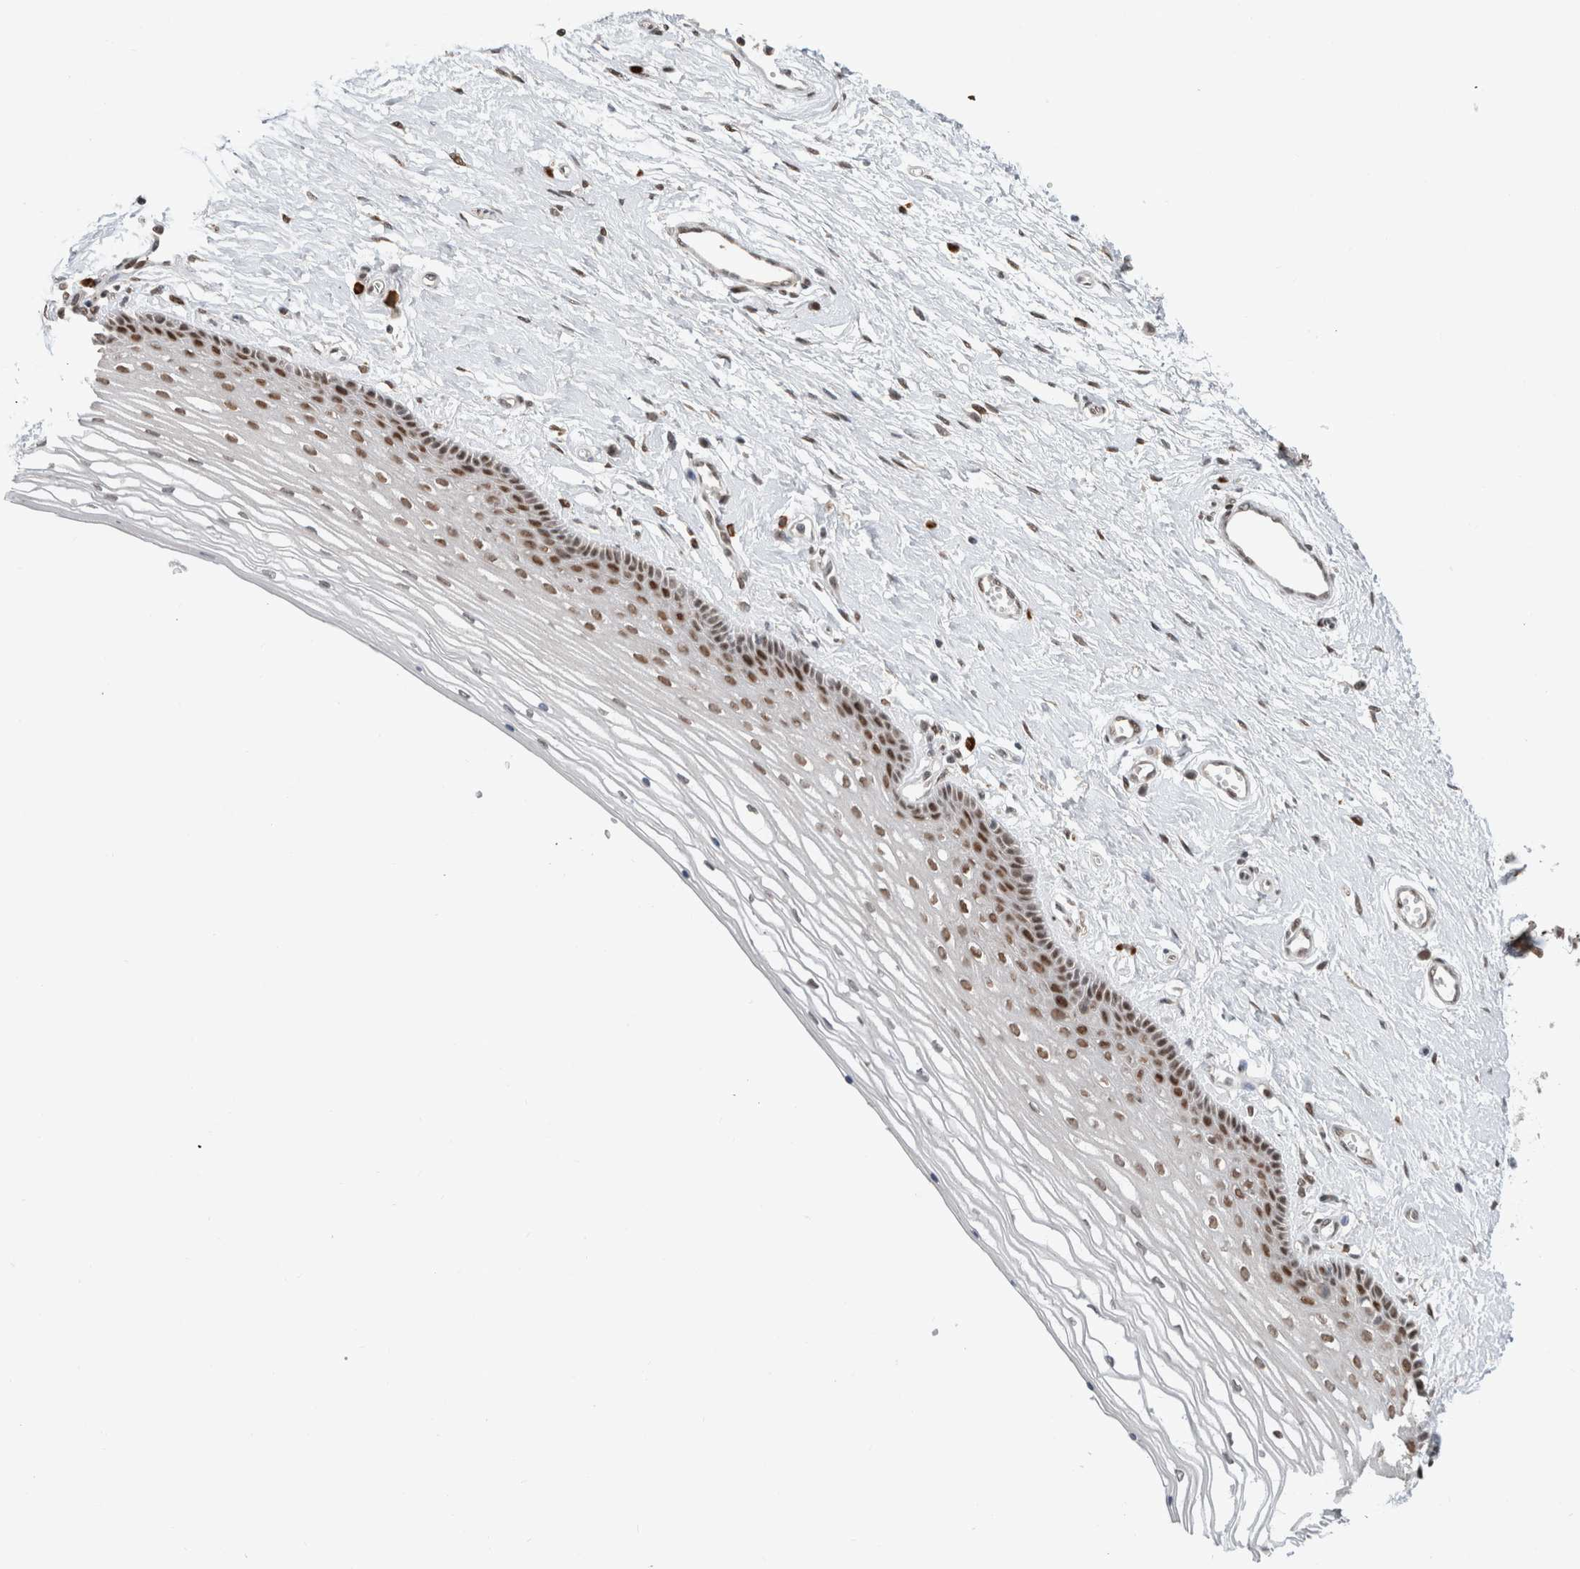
{"staining": {"intensity": "moderate", "quantity": "25%-75%", "location": "nuclear"}, "tissue": "vagina", "cell_type": "Squamous epithelial cells", "image_type": "normal", "snomed": [{"axis": "morphology", "description": "Normal tissue, NOS"}, {"axis": "topography", "description": "Vagina"}], "caption": "Immunohistochemical staining of normal human vagina reveals medium levels of moderate nuclear expression in about 25%-75% of squamous epithelial cells.", "gene": "HNRNPR", "patient": {"sex": "female", "age": 46}}